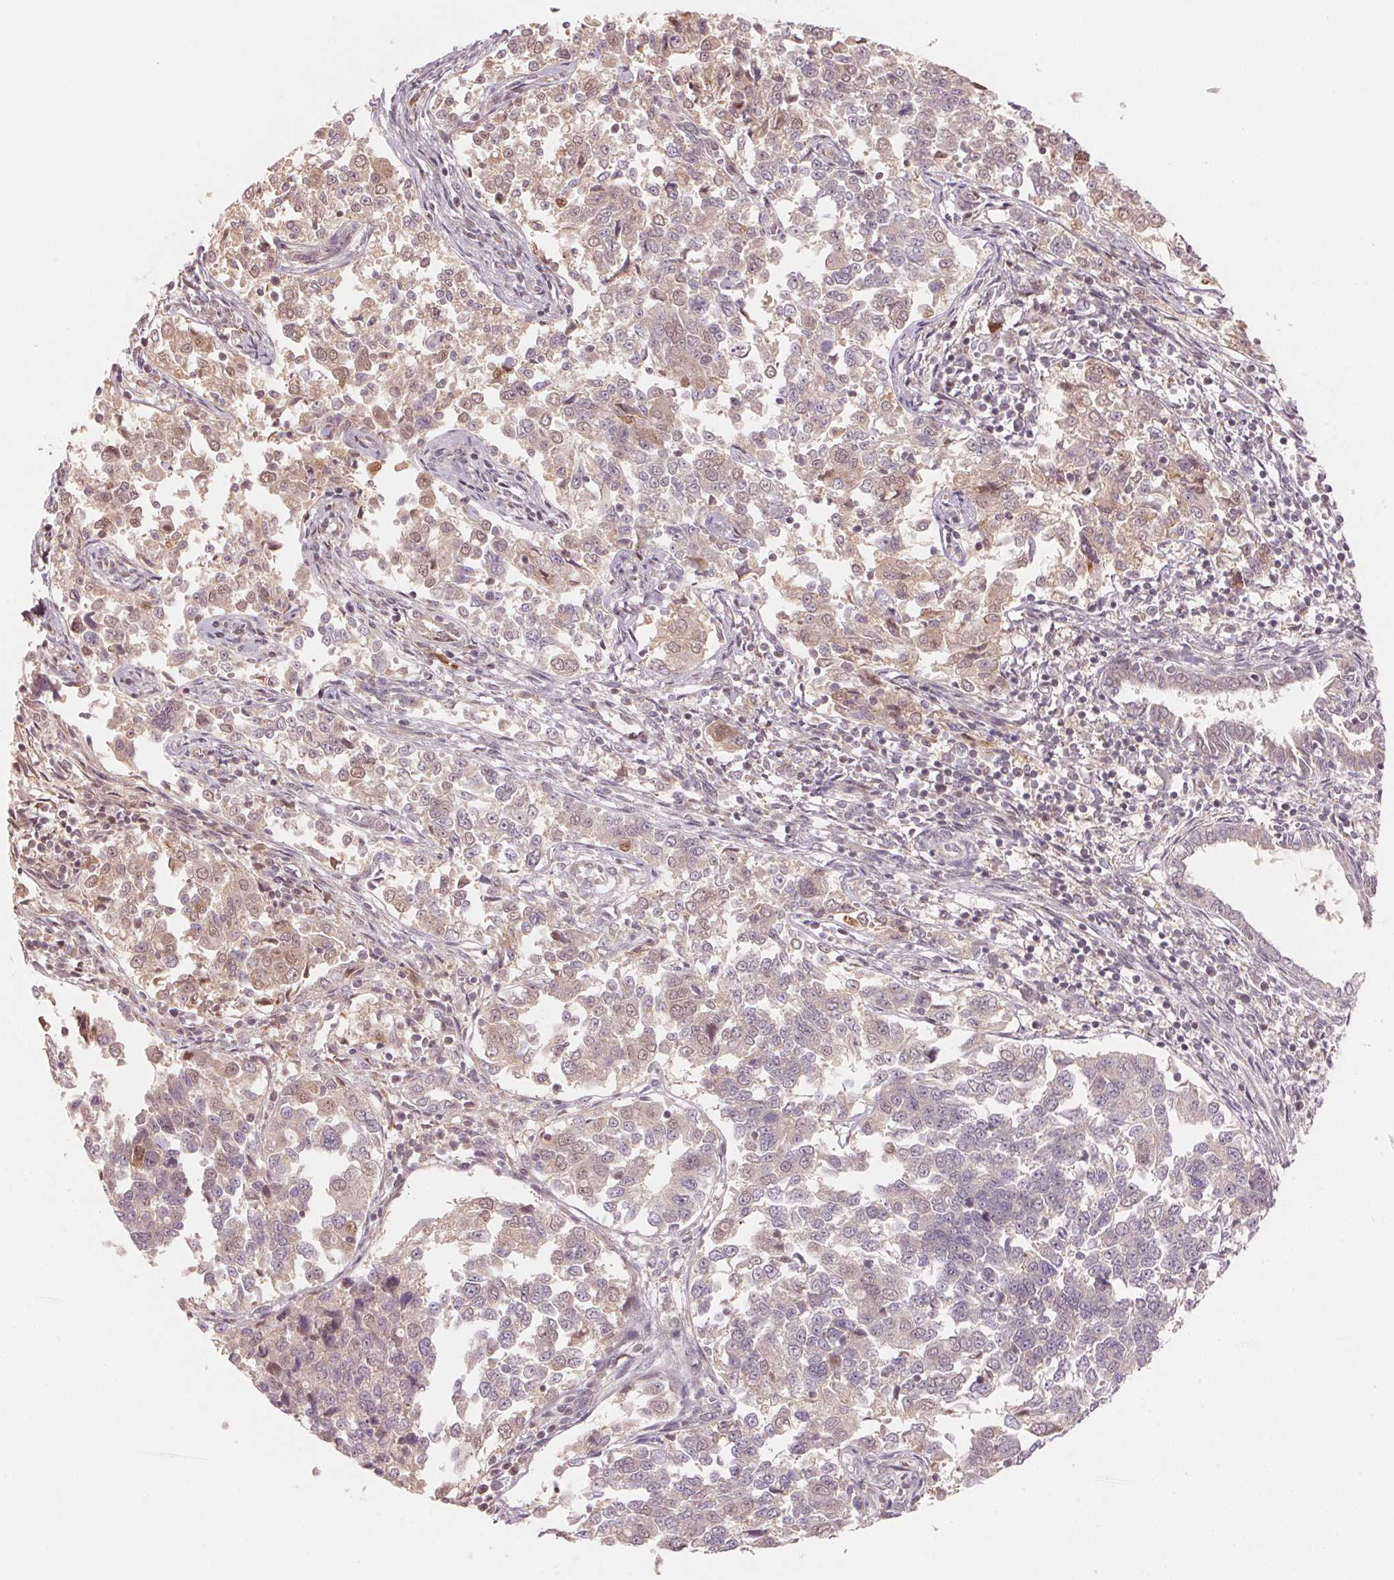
{"staining": {"intensity": "negative", "quantity": "none", "location": "none"}, "tissue": "endometrial cancer", "cell_type": "Tumor cells", "image_type": "cancer", "snomed": [{"axis": "morphology", "description": "Adenocarcinoma, NOS"}, {"axis": "topography", "description": "Endometrium"}], "caption": "Tumor cells are negative for protein expression in human endometrial cancer (adenocarcinoma). (Stains: DAB IHC with hematoxylin counter stain, Microscopy: brightfield microscopy at high magnification).", "gene": "PRKN", "patient": {"sex": "female", "age": 43}}